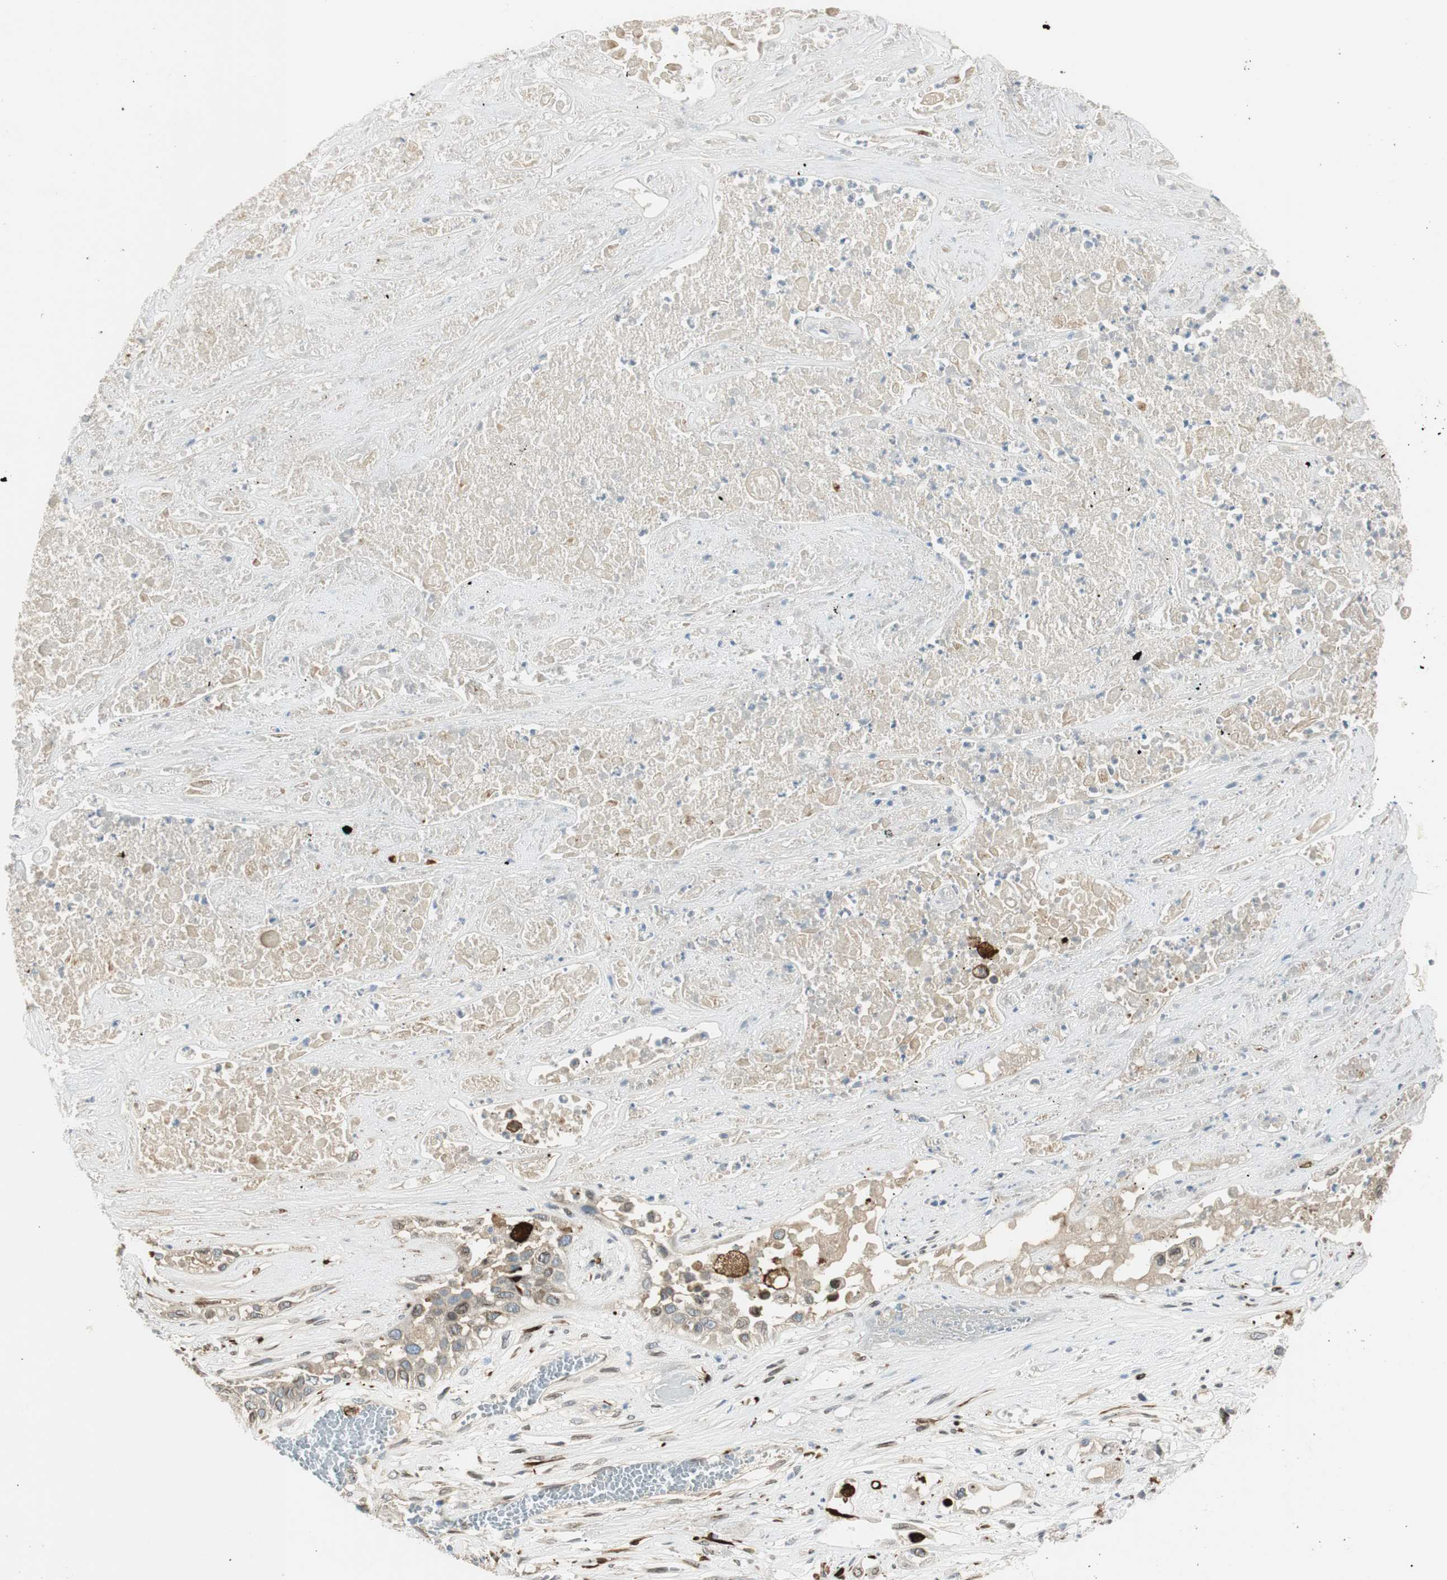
{"staining": {"intensity": "weak", "quantity": "25%-75%", "location": "cytoplasmic/membranous"}, "tissue": "lung cancer", "cell_type": "Tumor cells", "image_type": "cancer", "snomed": [{"axis": "morphology", "description": "Squamous cell carcinoma, NOS"}, {"axis": "topography", "description": "Lung"}], "caption": "DAB immunohistochemical staining of human lung squamous cell carcinoma displays weak cytoplasmic/membranous protein expression in approximately 25%-75% of tumor cells.", "gene": "TMEM260", "patient": {"sex": "male", "age": 71}}